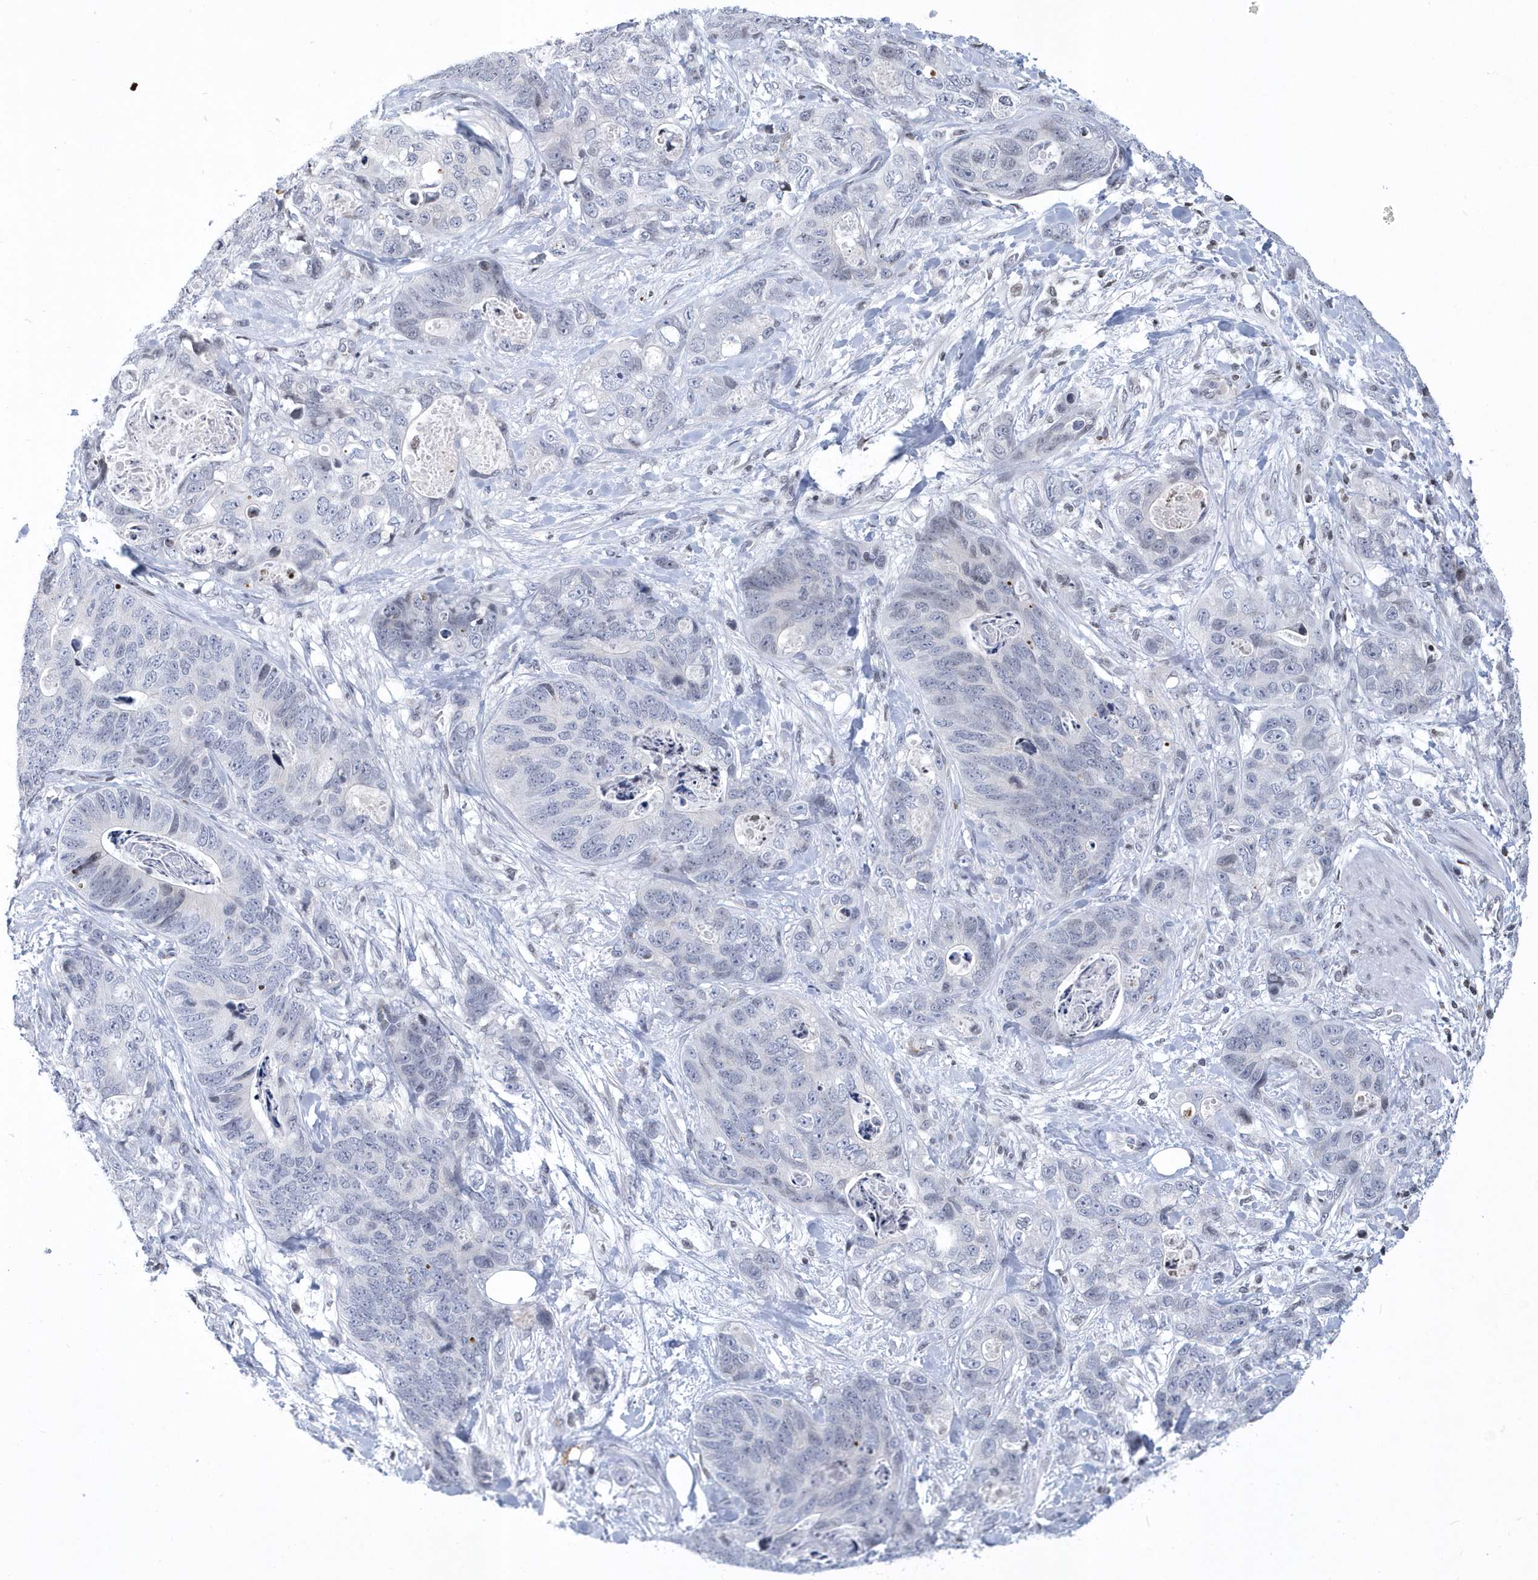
{"staining": {"intensity": "negative", "quantity": "none", "location": "none"}, "tissue": "stomach cancer", "cell_type": "Tumor cells", "image_type": "cancer", "snomed": [{"axis": "morphology", "description": "Normal tissue, NOS"}, {"axis": "morphology", "description": "Adenocarcinoma, NOS"}, {"axis": "topography", "description": "Stomach"}], "caption": "Immunohistochemistry (IHC) image of neoplastic tissue: human stomach cancer (adenocarcinoma) stained with DAB (3,3'-diaminobenzidine) displays no significant protein expression in tumor cells.", "gene": "VWA5B2", "patient": {"sex": "female", "age": 89}}